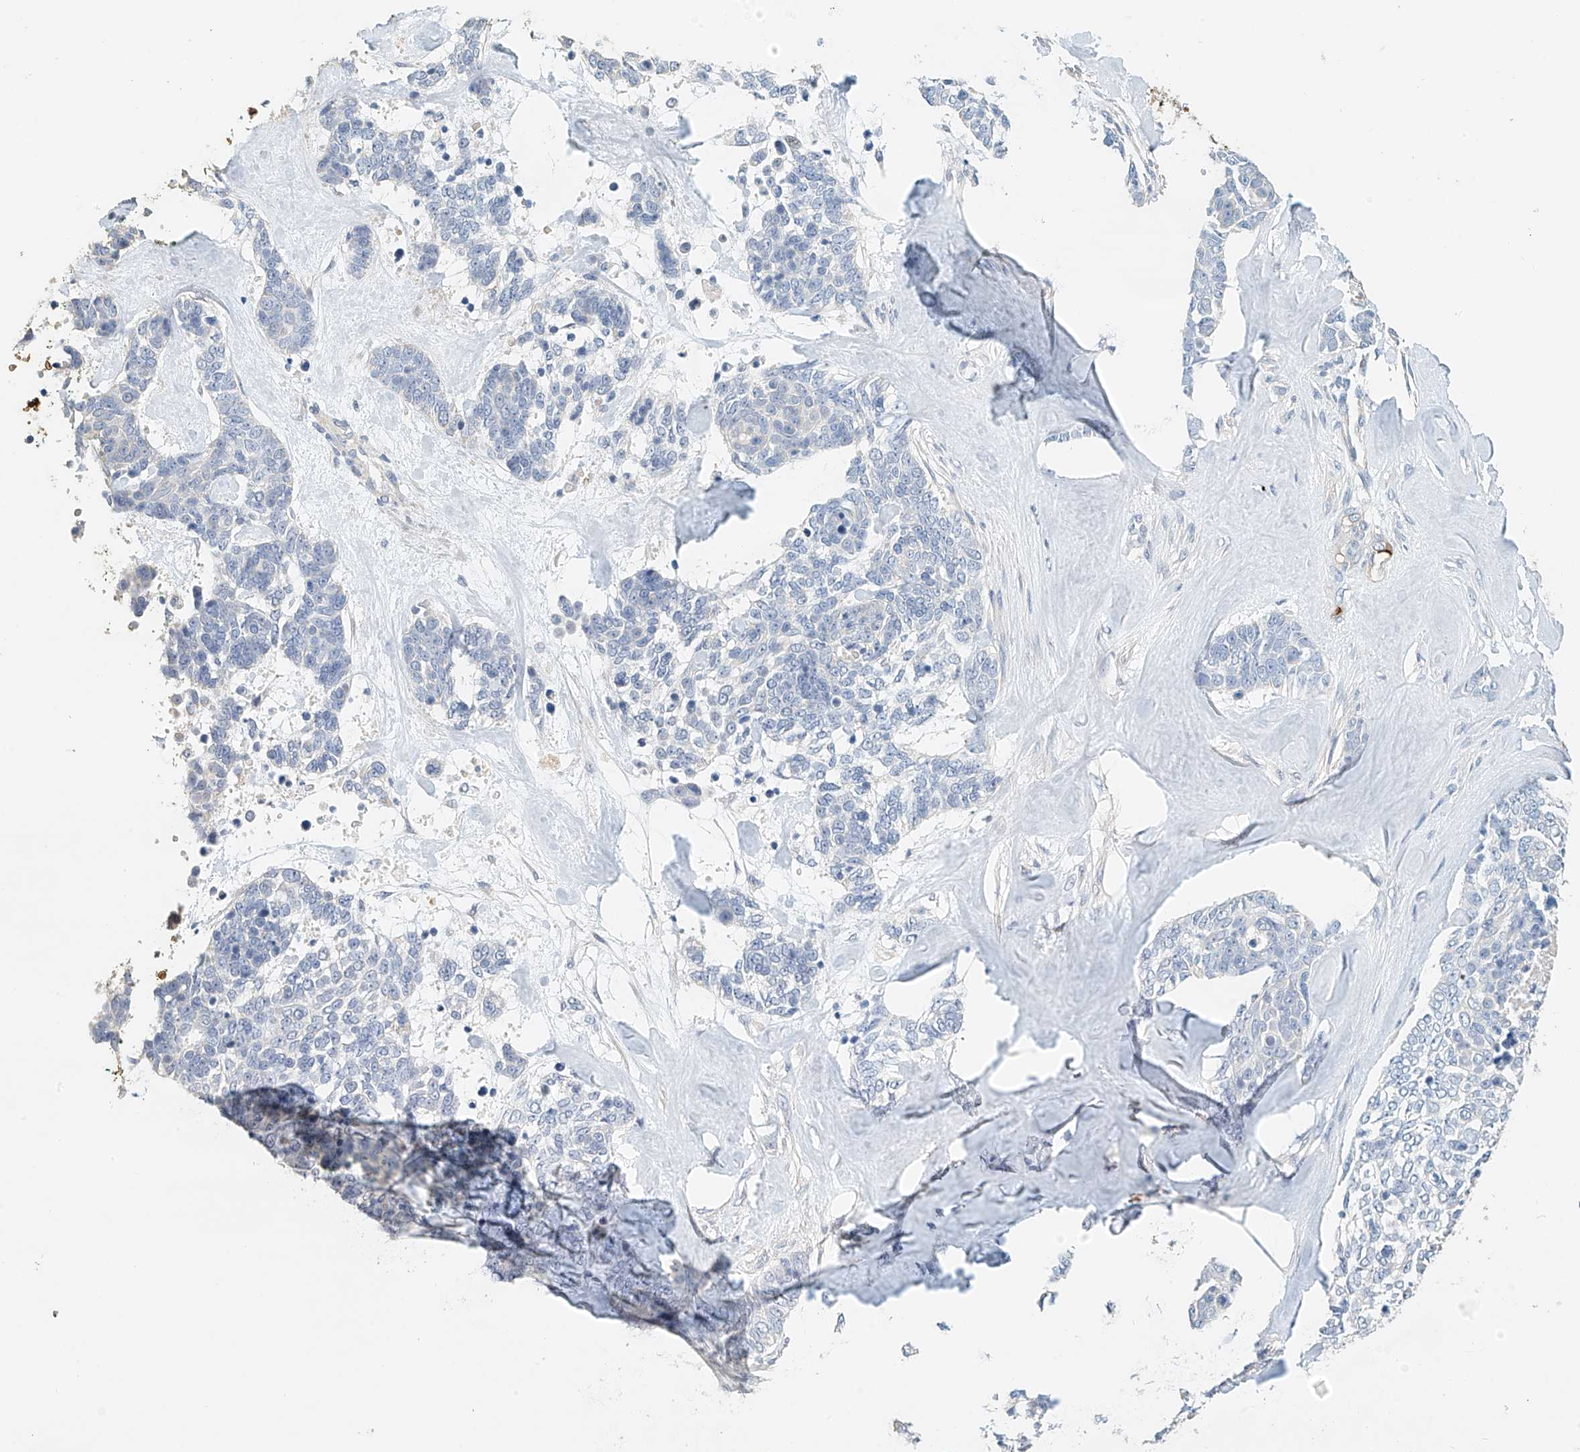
{"staining": {"intensity": "negative", "quantity": "none", "location": "none"}, "tissue": "skin cancer", "cell_type": "Tumor cells", "image_type": "cancer", "snomed": [{"axis": "morphology", "description": "Basal cell carcinoma"}, {"axis": "topography", "description": "Skin"}], "caption": "An immunohistochemistry (IHC) image of skin basal cell carcinoma is shown. There is no staining in tumor cells of skin basal cell carcinoma.", "gene": "RCAN3", "patient": {"sex": "female", "age": 81}}